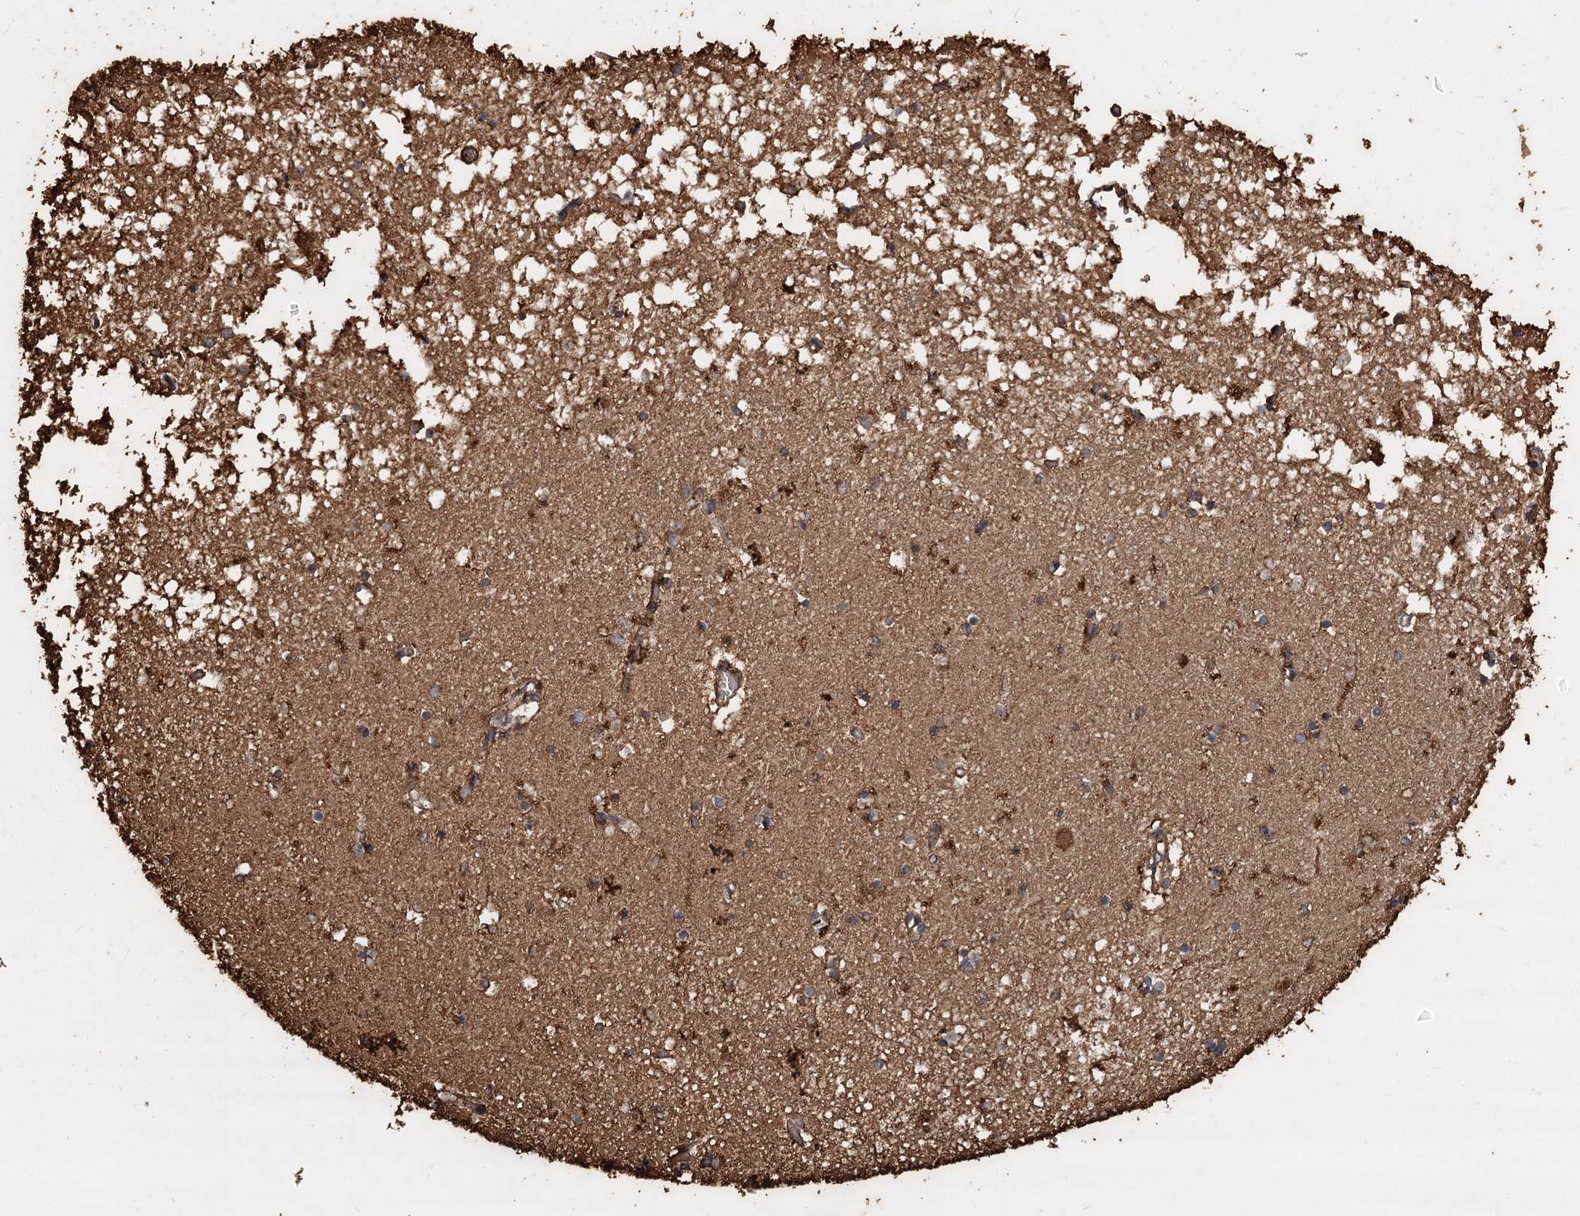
{"staining": {"intensity": "moderate", "quantity": ">75%", "location": "cytoplasmic/membranous"}, "tissue": "hippocampus", "cell_type": "Glial cells", "image_type": "normal", "snomed": [{"axis": "morphology", "description": "Normal tissue, NOS"}, {"axis": "topography", "description": "Hippocampus"}], "caption": "Hippocampus stained with DAB immunohistochemistry (IHC) reveals medium levels of moderate cytoplasmic/membranous positivity in about >75% of glial cells. The staining is performed using DAB (3,3'-diaminobenzidine) brown chromogen to label protein expression. The nuclei are counter-stained blue using hematoxylin.", "gene": "PIK3C2A", "patient": {"sex": "male", "age": 70}}